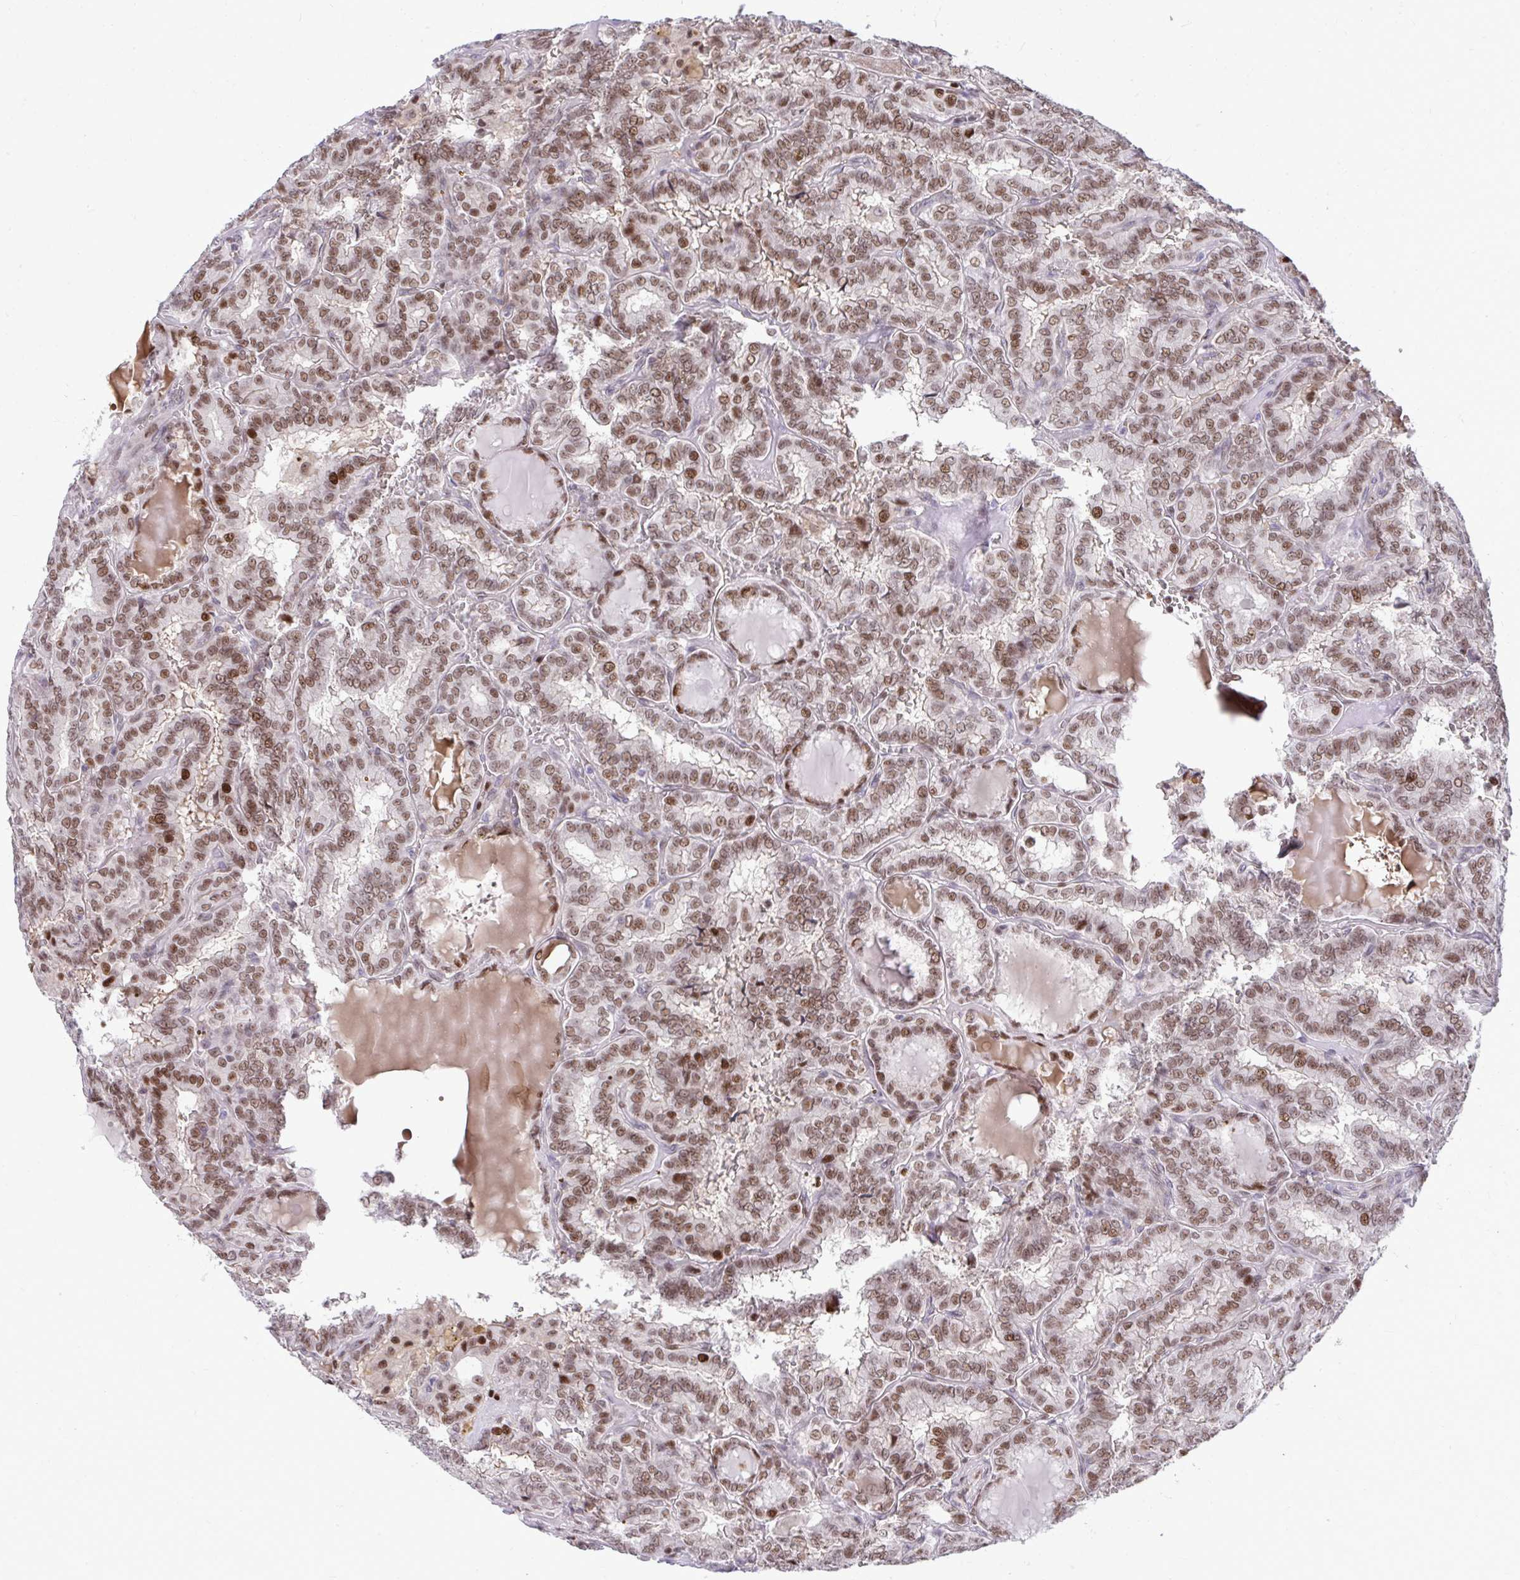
{"staining": {"intensity": "moderate", "quantity": ">75%", "location": "nuclear"}, "tissue": "thyroid cancer", "cell_type": "Tumor cells", "image_type": "cancer", "snomed": [{"axis": "morphology", "description": "Papillary adenocarcinoma, NOS"}, {"axis": "topography", "description": "Thyroid gland"}], "caption": "A photomicrograph of thyroid papillary adenocarcinoma stained for a protein reveals moderate nuclear brown staining in tumor cells. (Stains: DAB (3,3'-diaminobenzidine) in brown, nuclei in blue, Microscopy: brightfield microscopy at high magnification).", "gene": "C14orf39", "patient": {"sex": "female", "age": 46}}